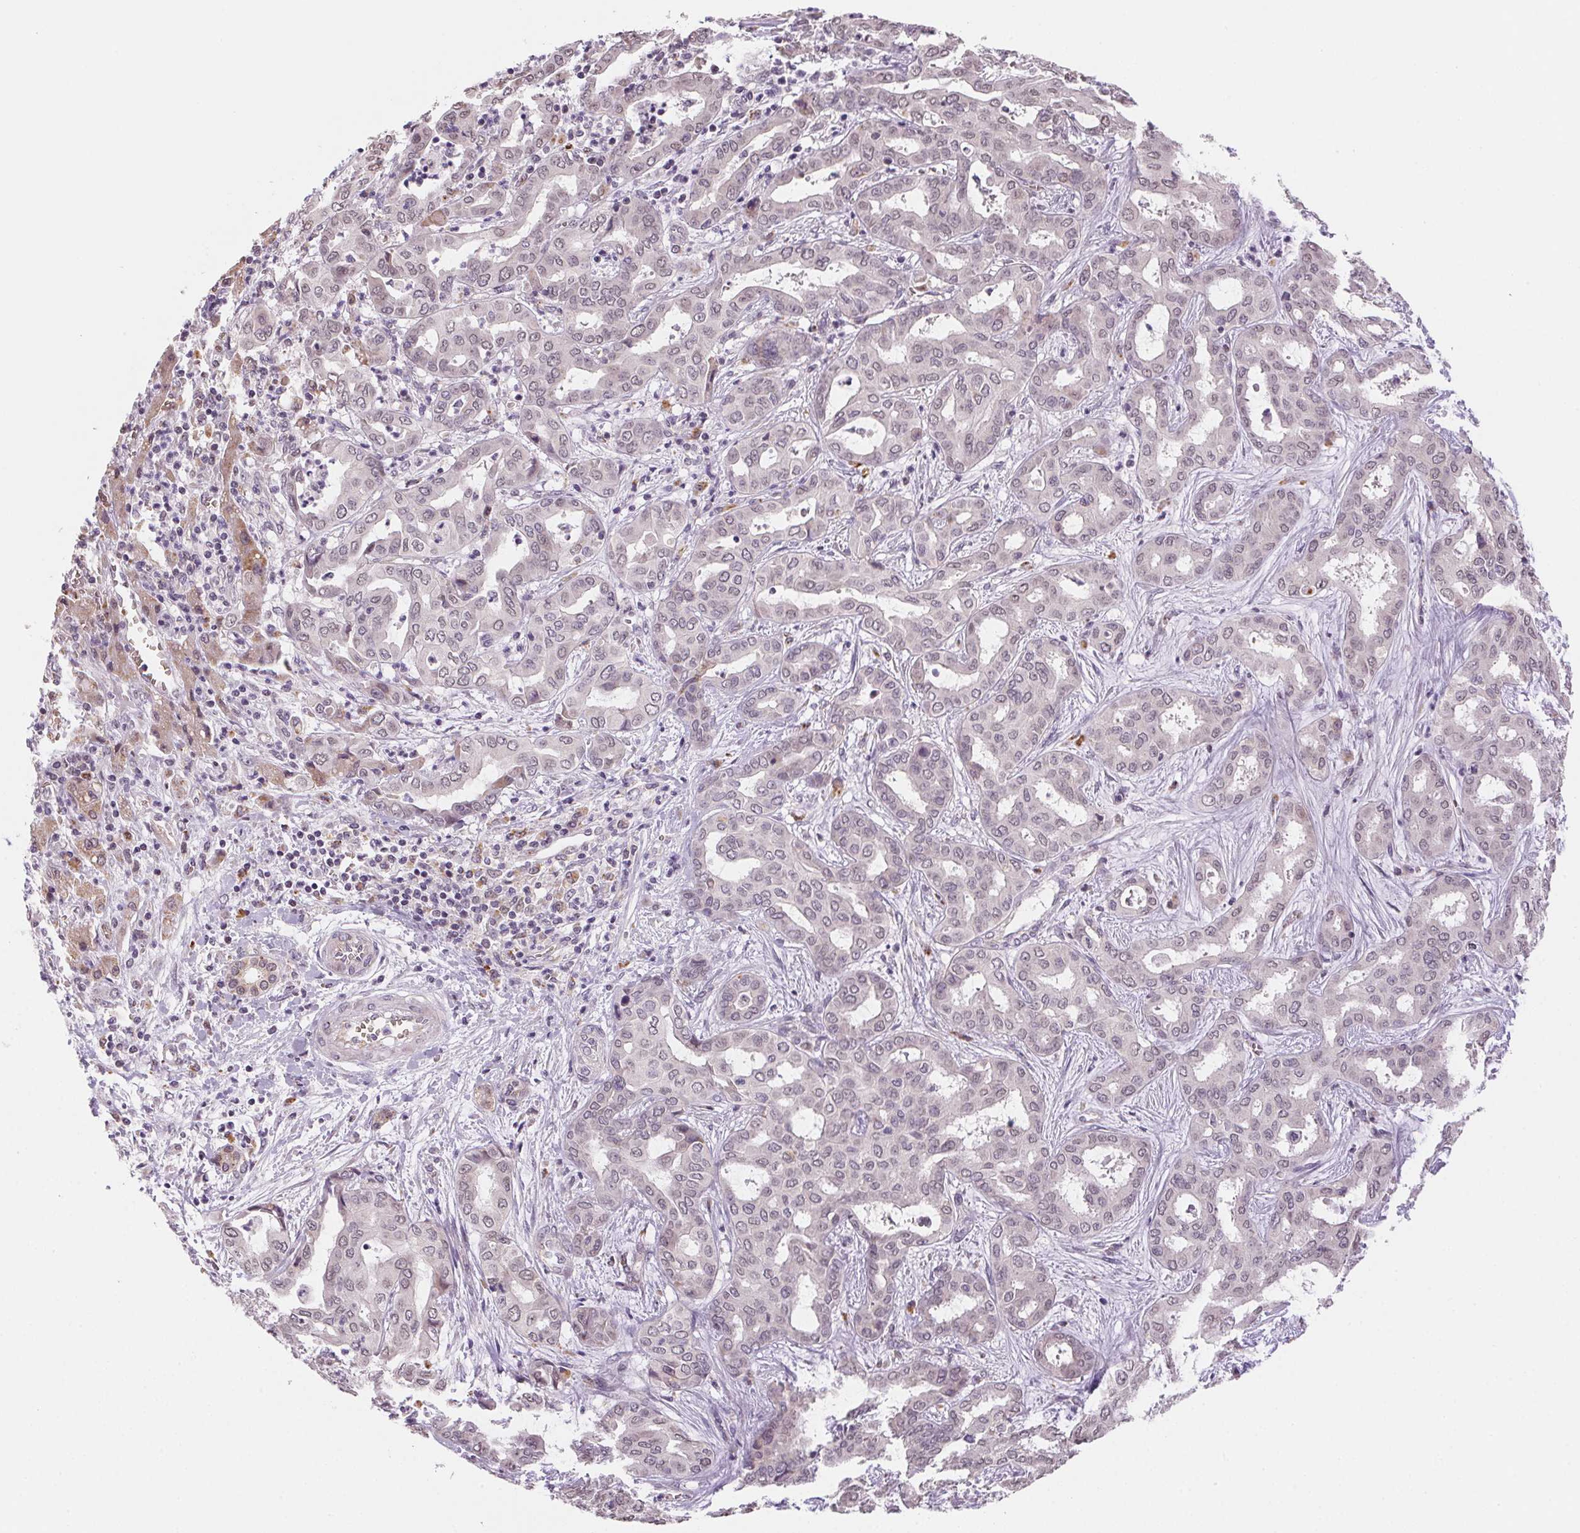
{"staining": {"intensity": "negative", "quantity": "none", "location": "none"}, "tissue": "liver cancer", "cell_type": "Tumor cells", "image_type": "cancer", "snomed": [{"axis": "morphology", "description": "Cholangiocarcinoma"}, {"axis": "topography", "description": "Liver"}], "caption": "A high-resolution photomicrograph shows immunohistochemistry staining of liver cancer, which exhibits no significant positivity in tumor cells.", "gene": "METTL13", "patient": {"sex": "female", "age": 64}}